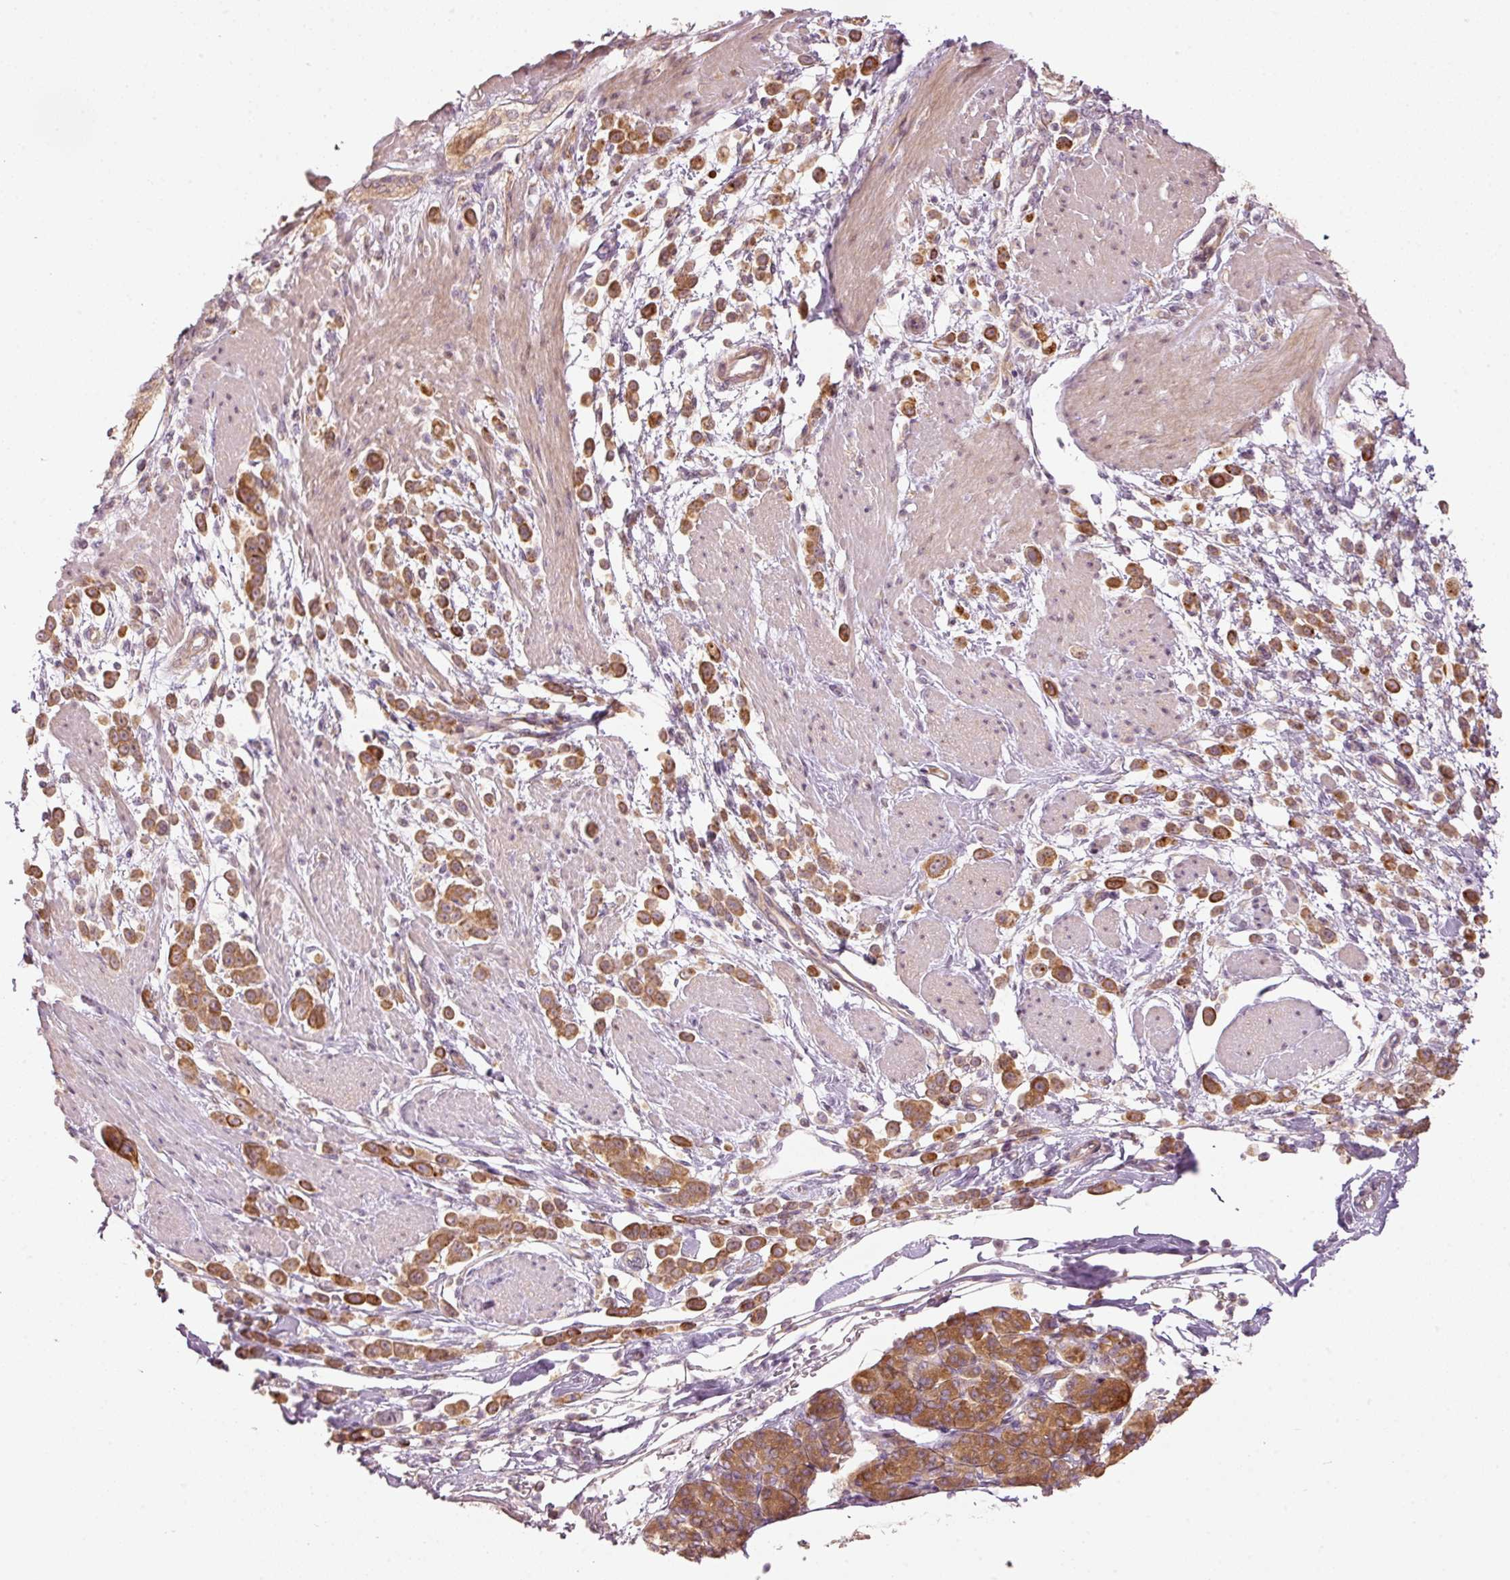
{"staining": {"intensity": "strong", "quantity": ">75%", "location": "cytoplasmic/membranous"}, "tissue": "pancreatic cancer", "cell_type": "Tumor cells", "image_type": "cancer", "snomed": [{"axis": "morphology", "description": "Normal tissue, NOS"}, {"axis": "morphology", "description": "Adenocarcinoma, NOS"}, {"axis": "topography", "description": "Pancreas"}], "caption": "About >75% of tumor cells in human pancreatic cancer show strong cytoplasmic/membranous protein staining as visualized by brown immunohistochemical staining.", "gene": "MAP10", "patient": {"sex": "female", "age": 64}}